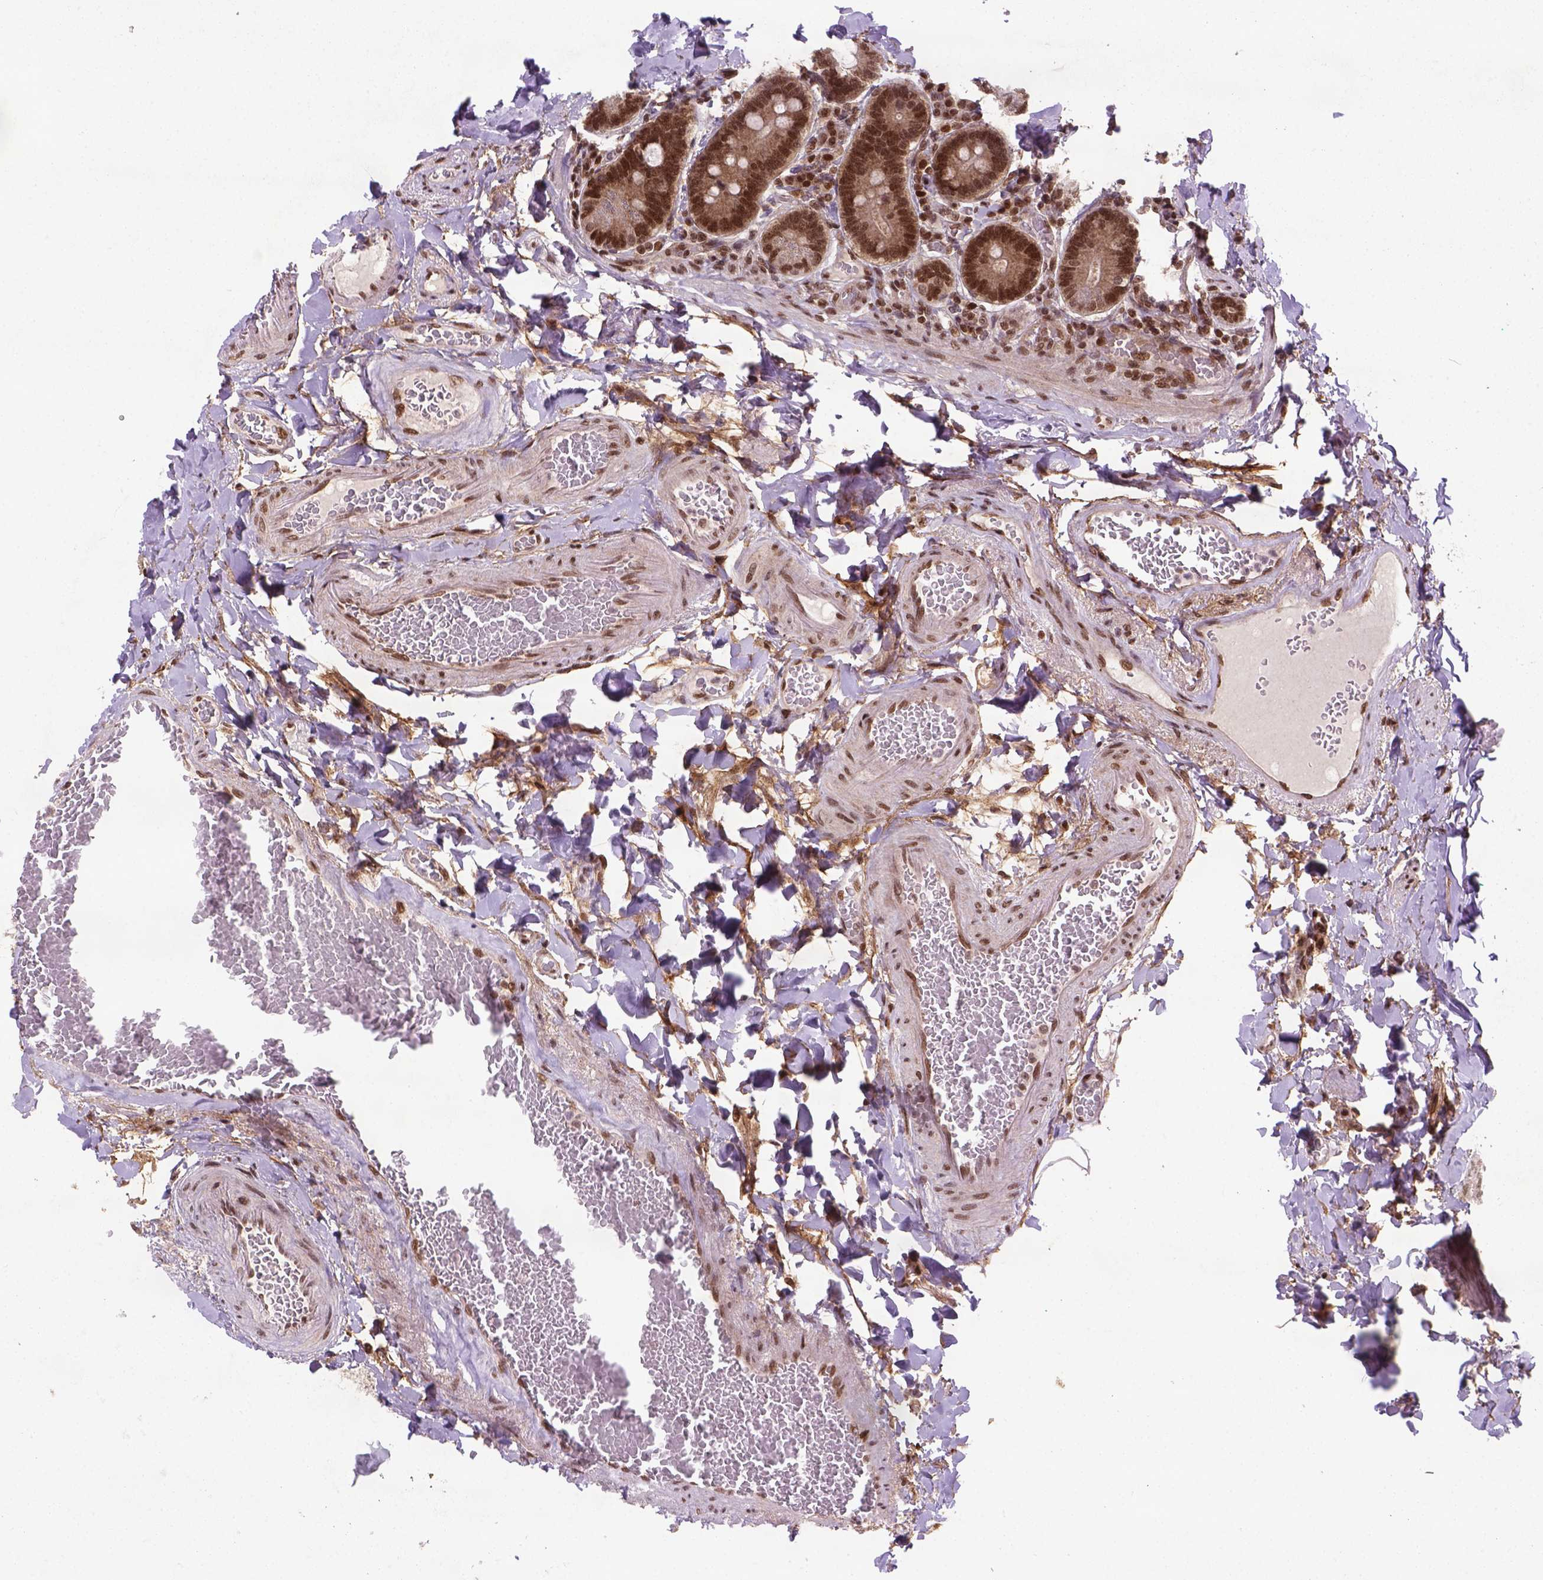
{"staining": {"intensity": "strong", "quantity": "25%-75%", "location": "nuclear"}, "tissue": "duodenum", "cell_type": "Glandular cells", "image_type": "normal", "snomed": [{"axis": "morphology", "description": "Normal tissue, NOS"}, {"axis": "topography", "description": "Duodenum"}], "caption": "A histopathology image of duodenum stained for a protein displays strong nuclear brown staining in glandular cells.", "gene": "MGMT", "patient": {"sex": "female", "age": 62}}